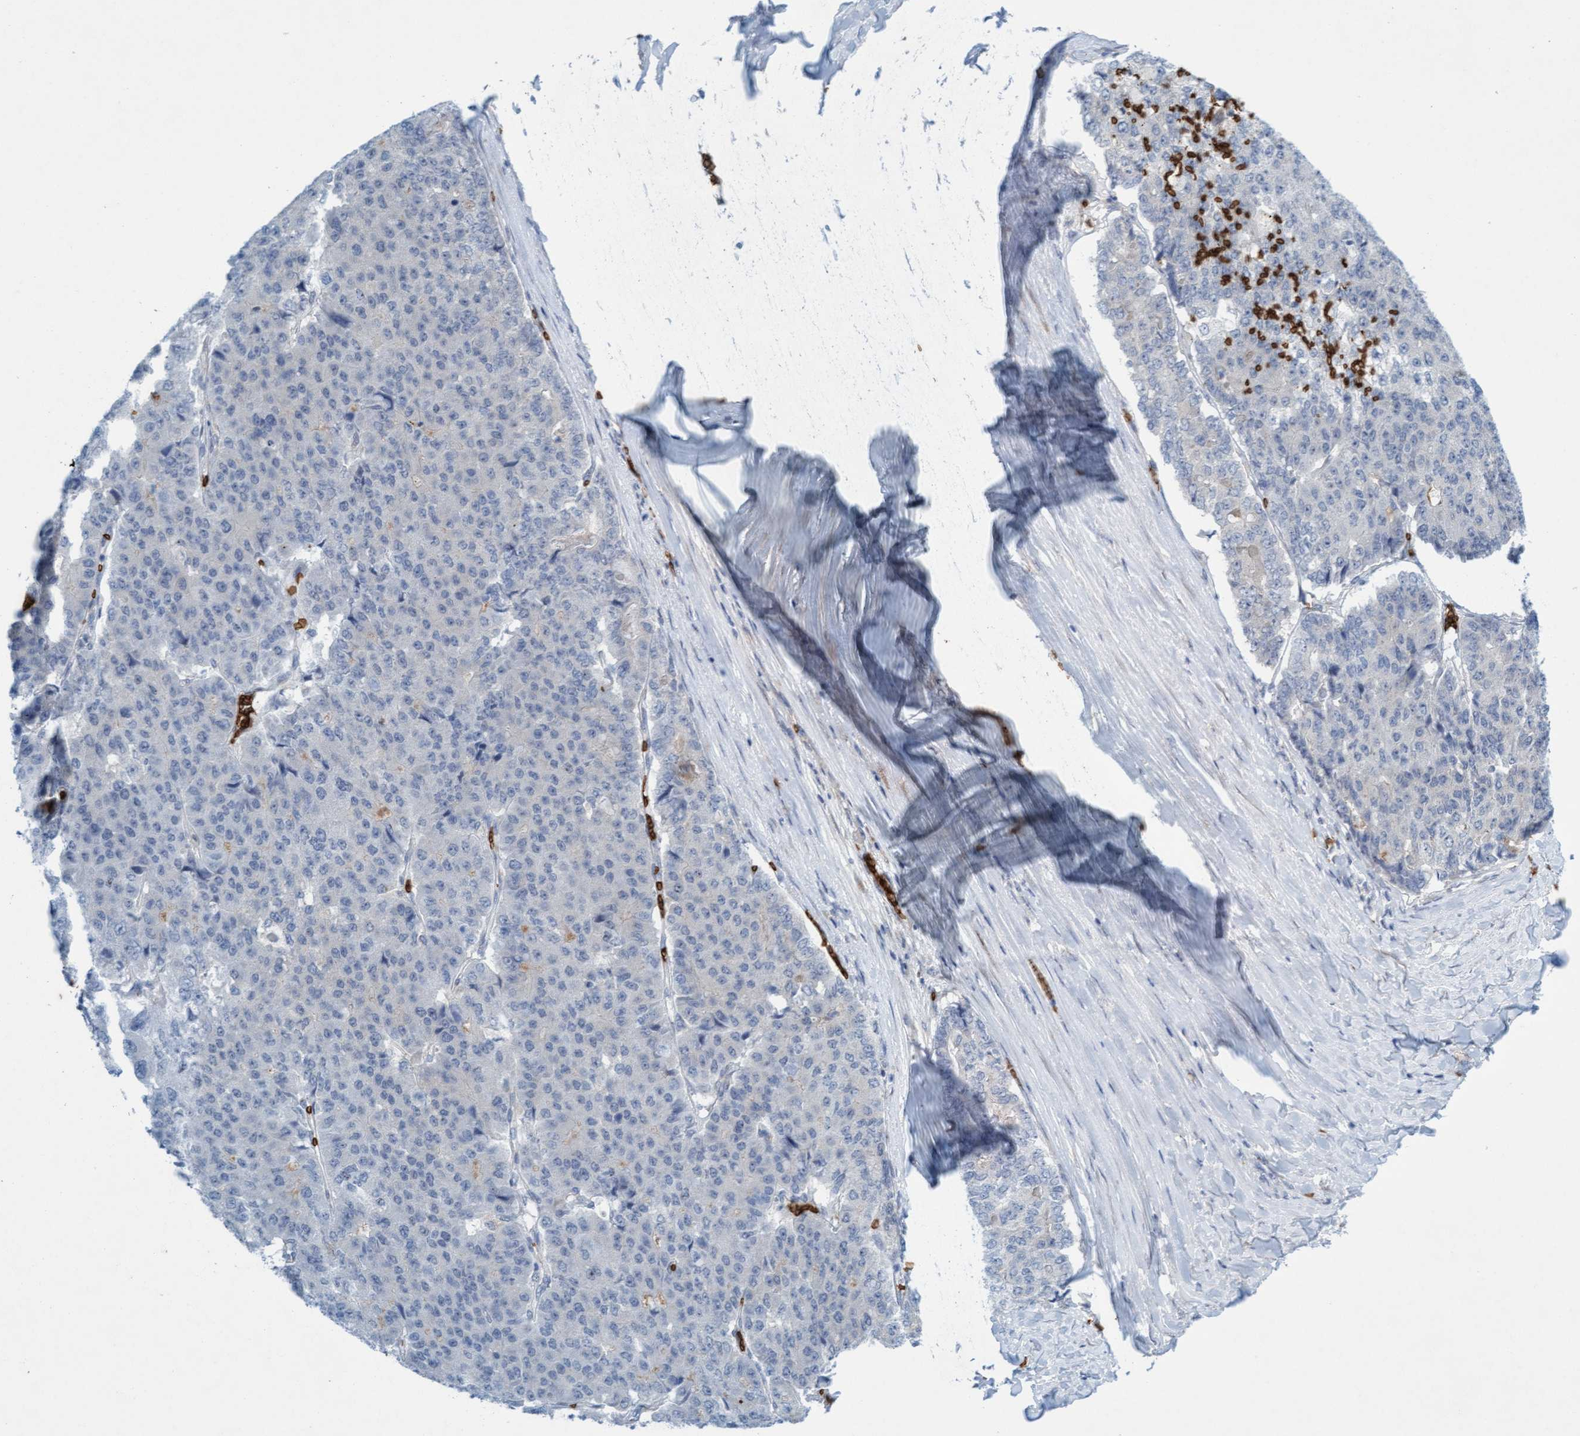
{"staining": {"intensity": "negative", "quantity": "none", "location": "none"}, "tissue": "pancreatic cancer", "cell_type": "Tumor cells", "image_type": "cancer", "snomed": [{"axis": "morphology", "description": "Adenocarcinoma, NOS"}, {"axis": "topography", "description": "Pancreas"}], "caption": "DAB (3,3'-diaminobenzidine) immunohistochemical staining of human pancreatic cancer (adenocarcinoma) demonstrates no significant staining in tumor cells. (DAB IHC visualized using brightfield microscopy, high magnification).", "gene": "SPEM2", "patient": {"sex": "male", "age": 50}}